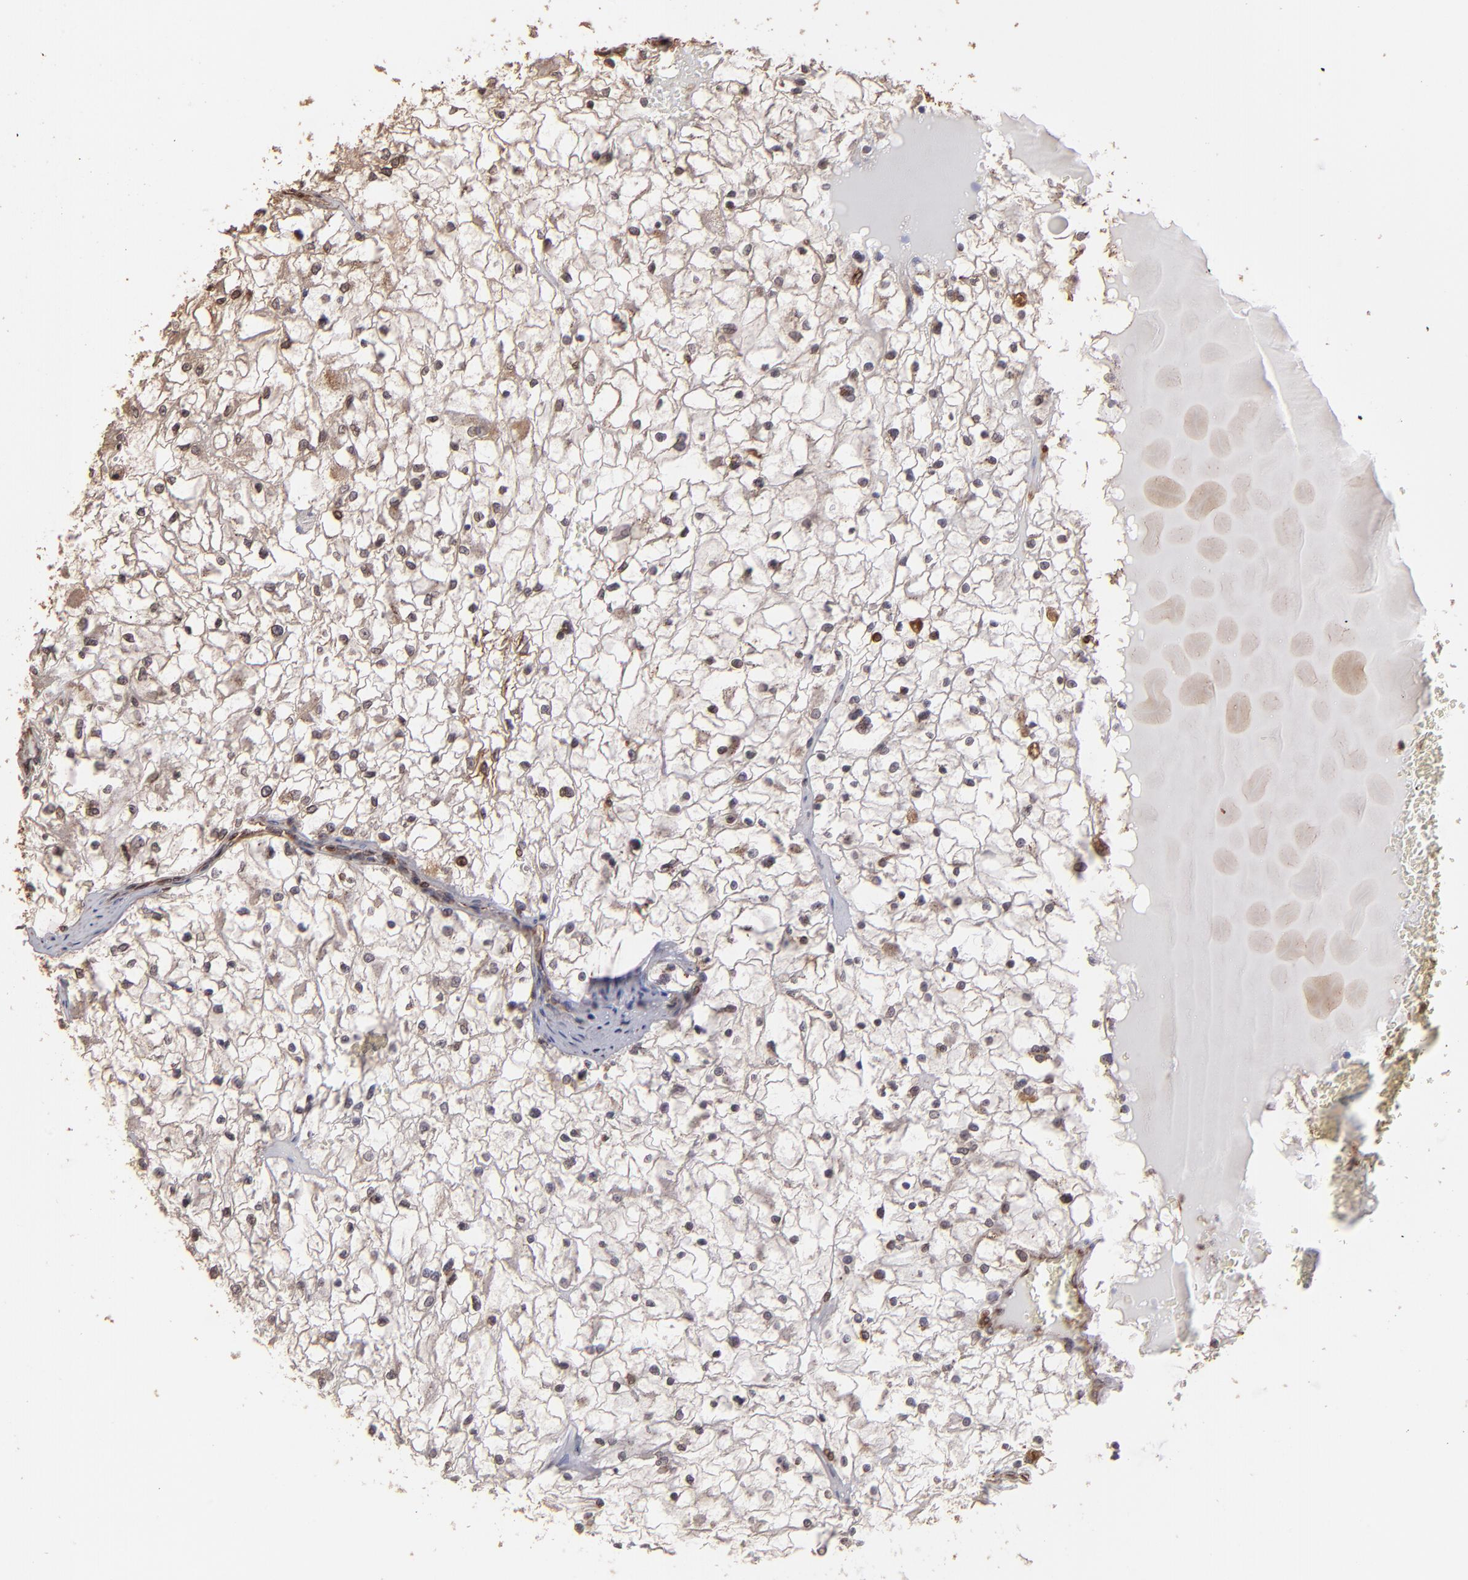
{"staining": {"intensity": "negative", "quantity": "none", "location": "none"}, "tissue": "renal cancer", "cell_type": "Tumor cells", "image_type": "cancer", "snomed": [{"axis": "morphology", "description": "Adenocarcinoma, NOS"}, {"axis": "topography", "description": "Kidney"}], "caption": "Micrograph shows no significant protein positivity in tumor cells of adenocarcinoma (renal).", "gene": "TRIP11", "patient": {"sex": "male", "age": 61}}